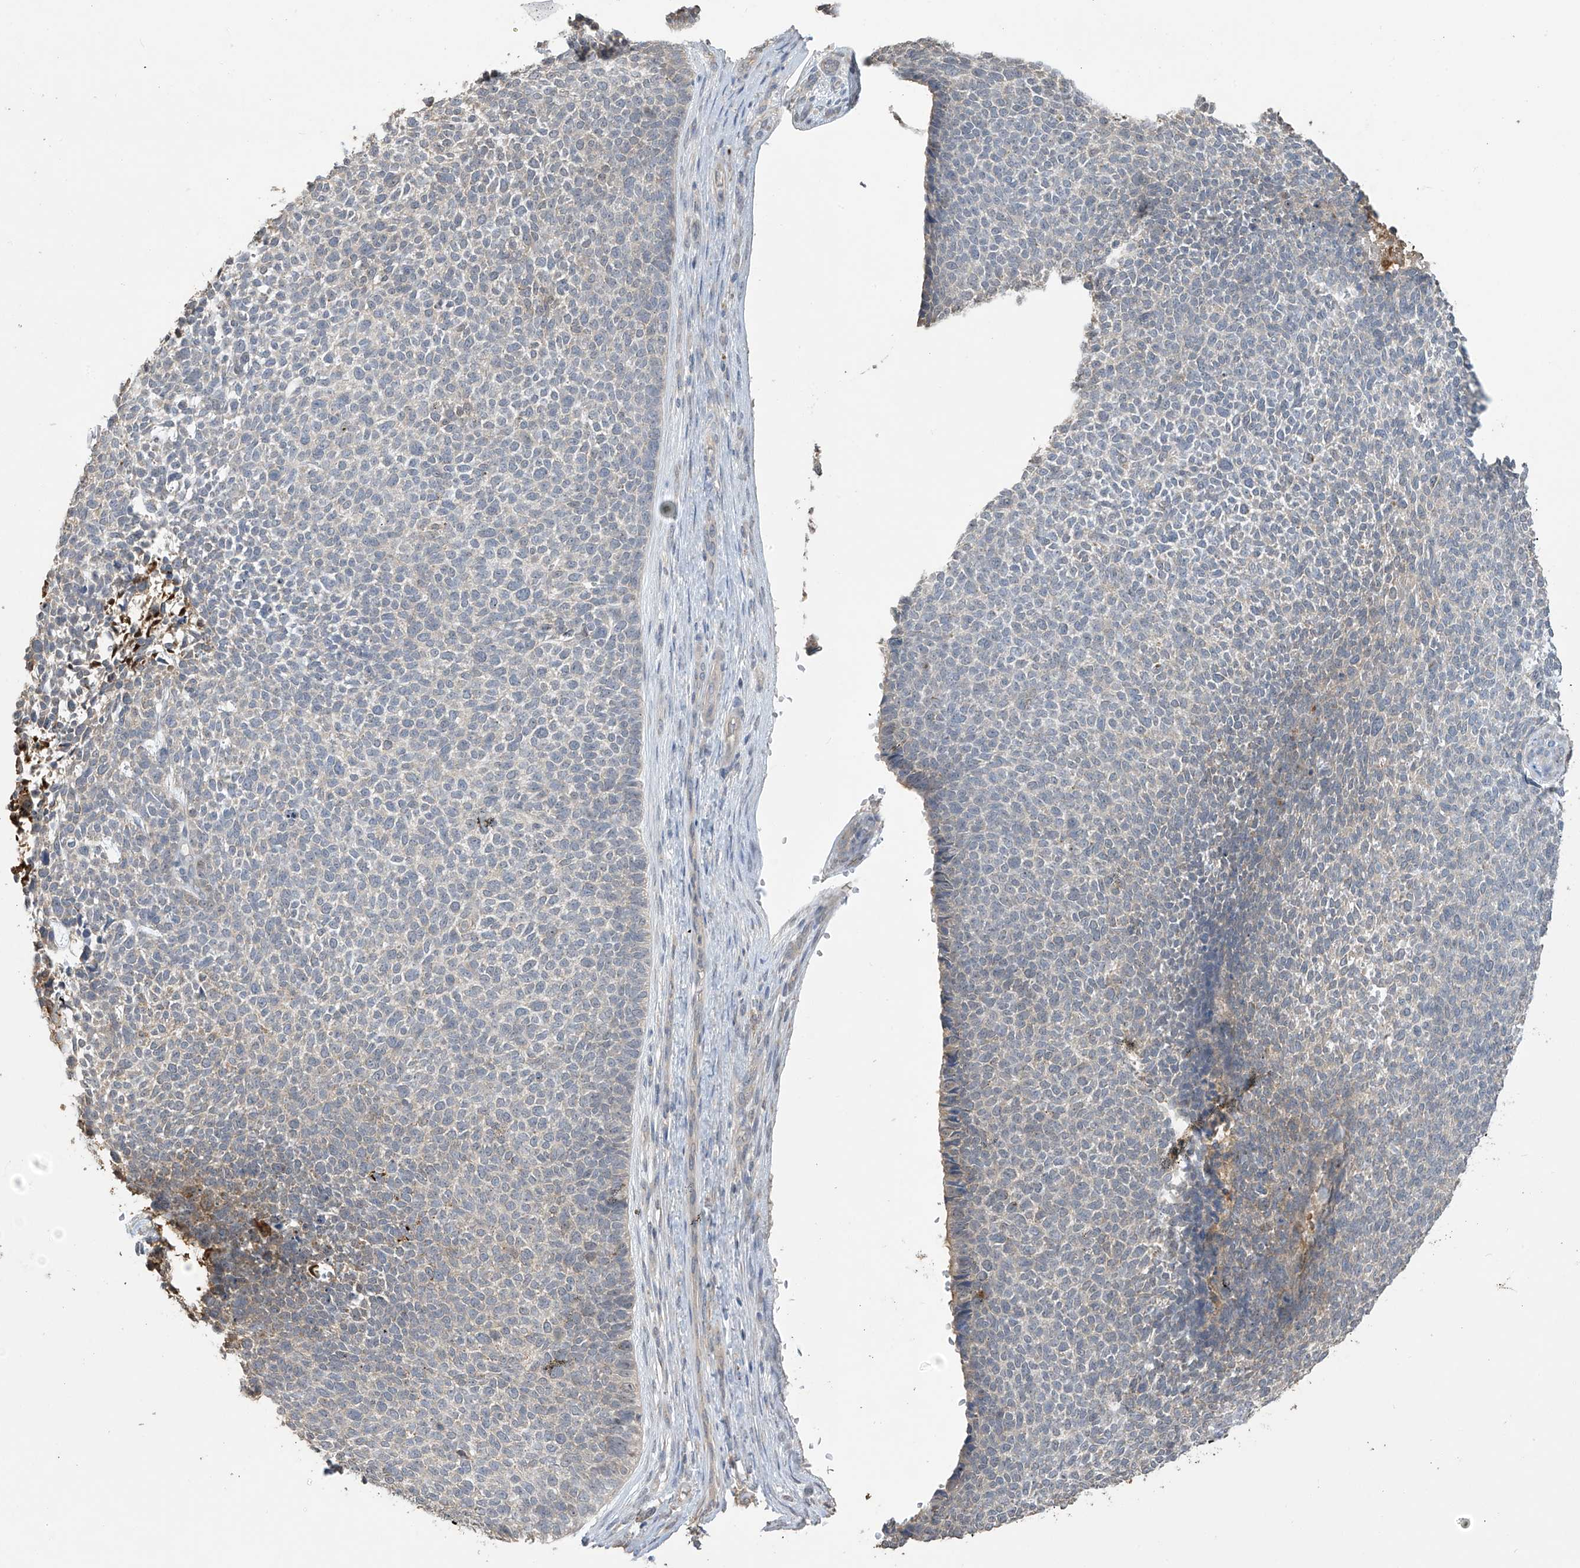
{"staining": {"intensity": "negative", "quantity": "none", "location": "none"}, "tissue": "skin cancer", "cell_type": "Tumor cells", "image_type": "cancer", "snomed": [{"axis": "morphology", "description": "Basal cell carcinoma"}, {"axis": "topography", "description": "Skin"}], "caption": "DAB (3,3'-diaminobenzidine) immunohistochemical staining of human basal cell carcinoma (skin) displays no significant expression in tumor cells.", "gene": "SLFN14", "patient": {"sex": "female", "age": 84}}